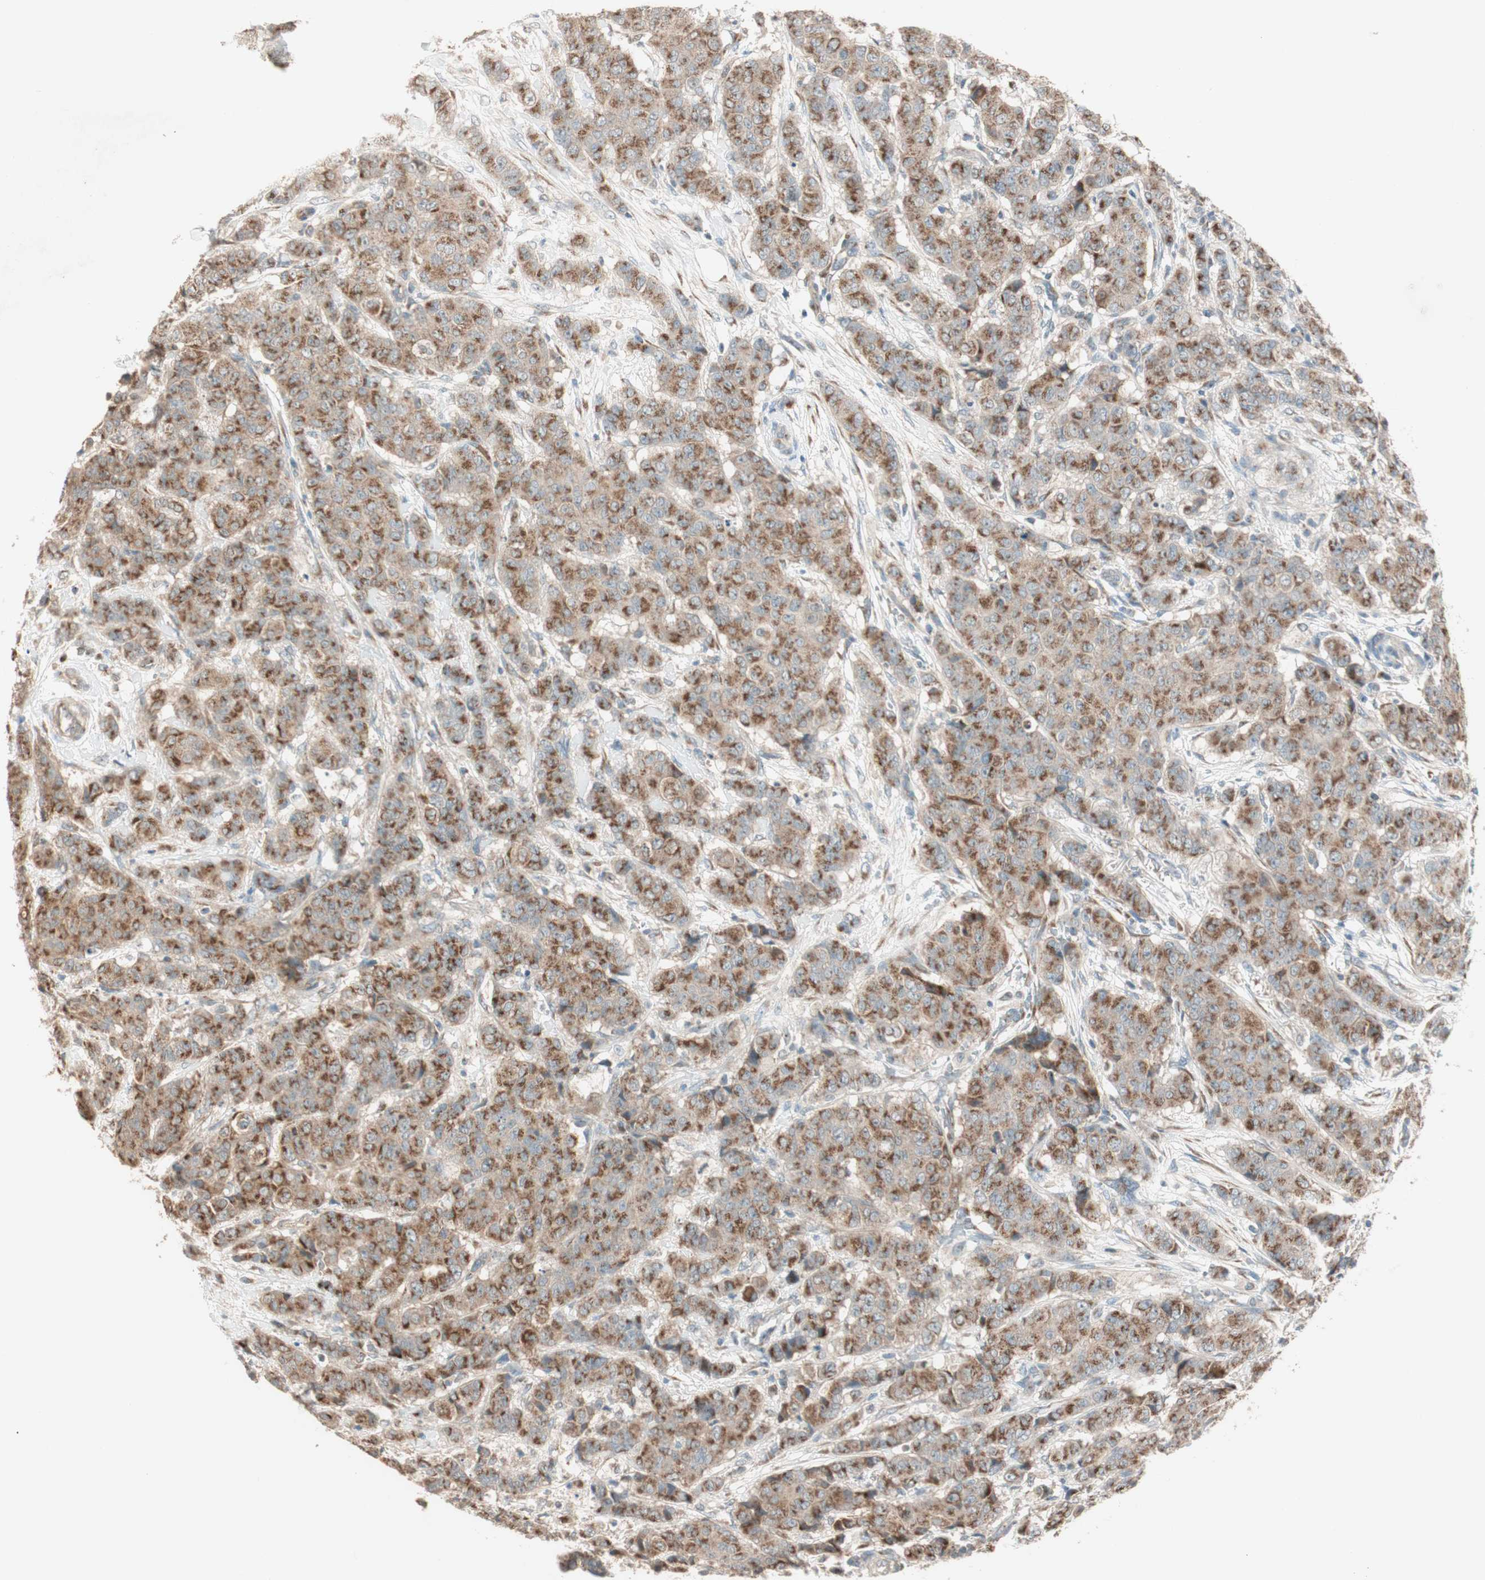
{"staining": {"intensity": "strong", "quantity": ">75%", "location": "cytoplasmic/membranous"}, "tissue": "breast cancer", "cell_type": "Tumor cells", "image_type": "cancer", "snomed": [{"axis": "morphology", "description": "Duct carcinoma"}, {"axis": "topography", "description": "Breast"}], "caption": "Breast intraductal carcinoma stained for a protein shows strong cytoplasmic/membranous positivity in tumor cells.", "gene": "SEC16A", "patient": {"sex": "female", "age": 40}}